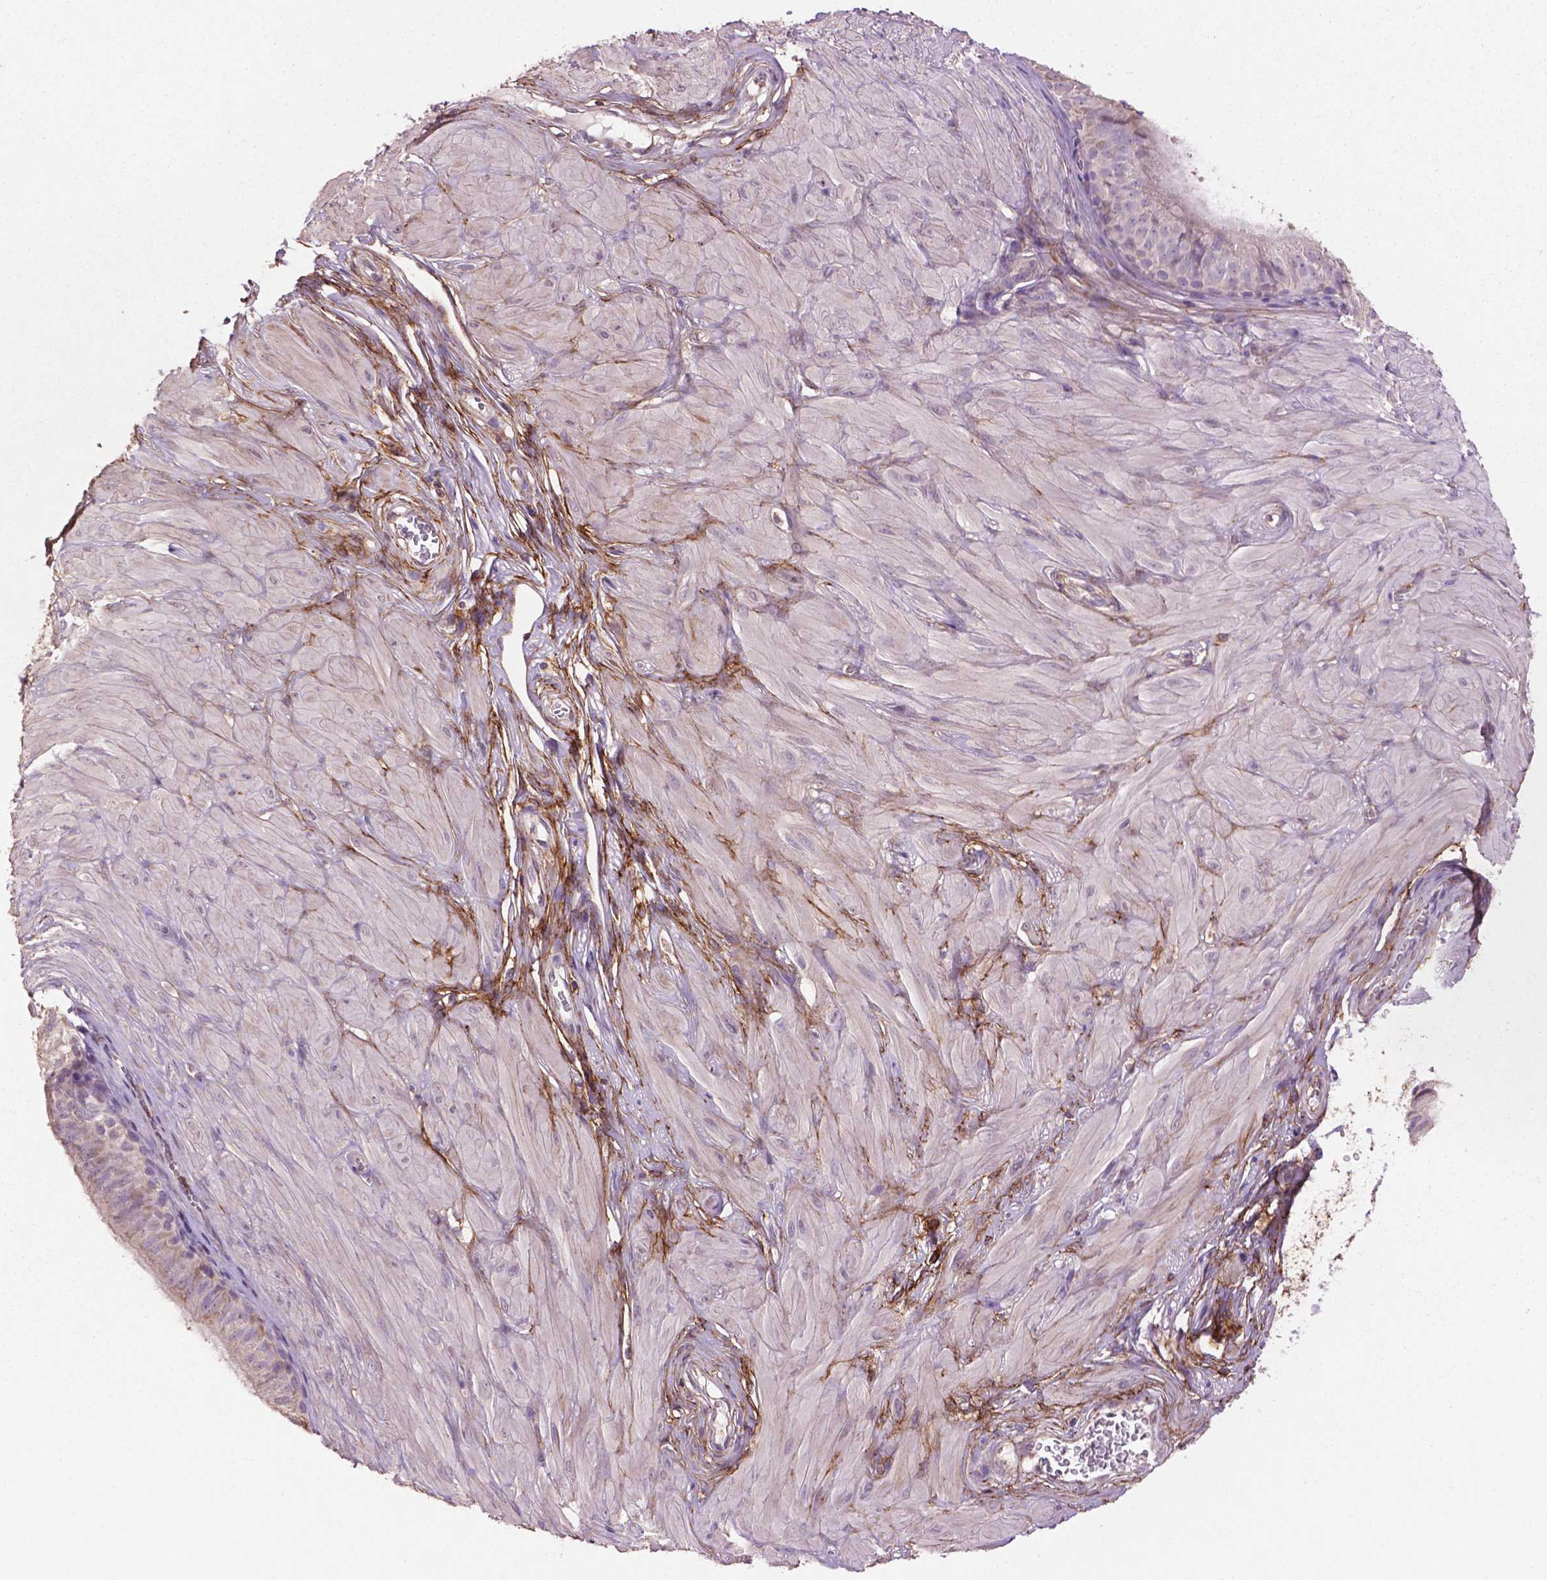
{"staining": {"intensity": "negative", "quantity": "none", "location": "none"}, "tissue": "epididymis", "cell_type": "Glandular cells", "image_type": "normal", "snomed": [{"axis": "morphology", "description": "Normal tissue, NOS"}, {"axis": "topography", "description": "Epididymis"}], "caption": "Human epididymis stained for a protein using immunohistochemistry reveals no positivity in glandular cells.", "gene": "LRRC3C", "patient": {"sex": "male", "age": 37}}